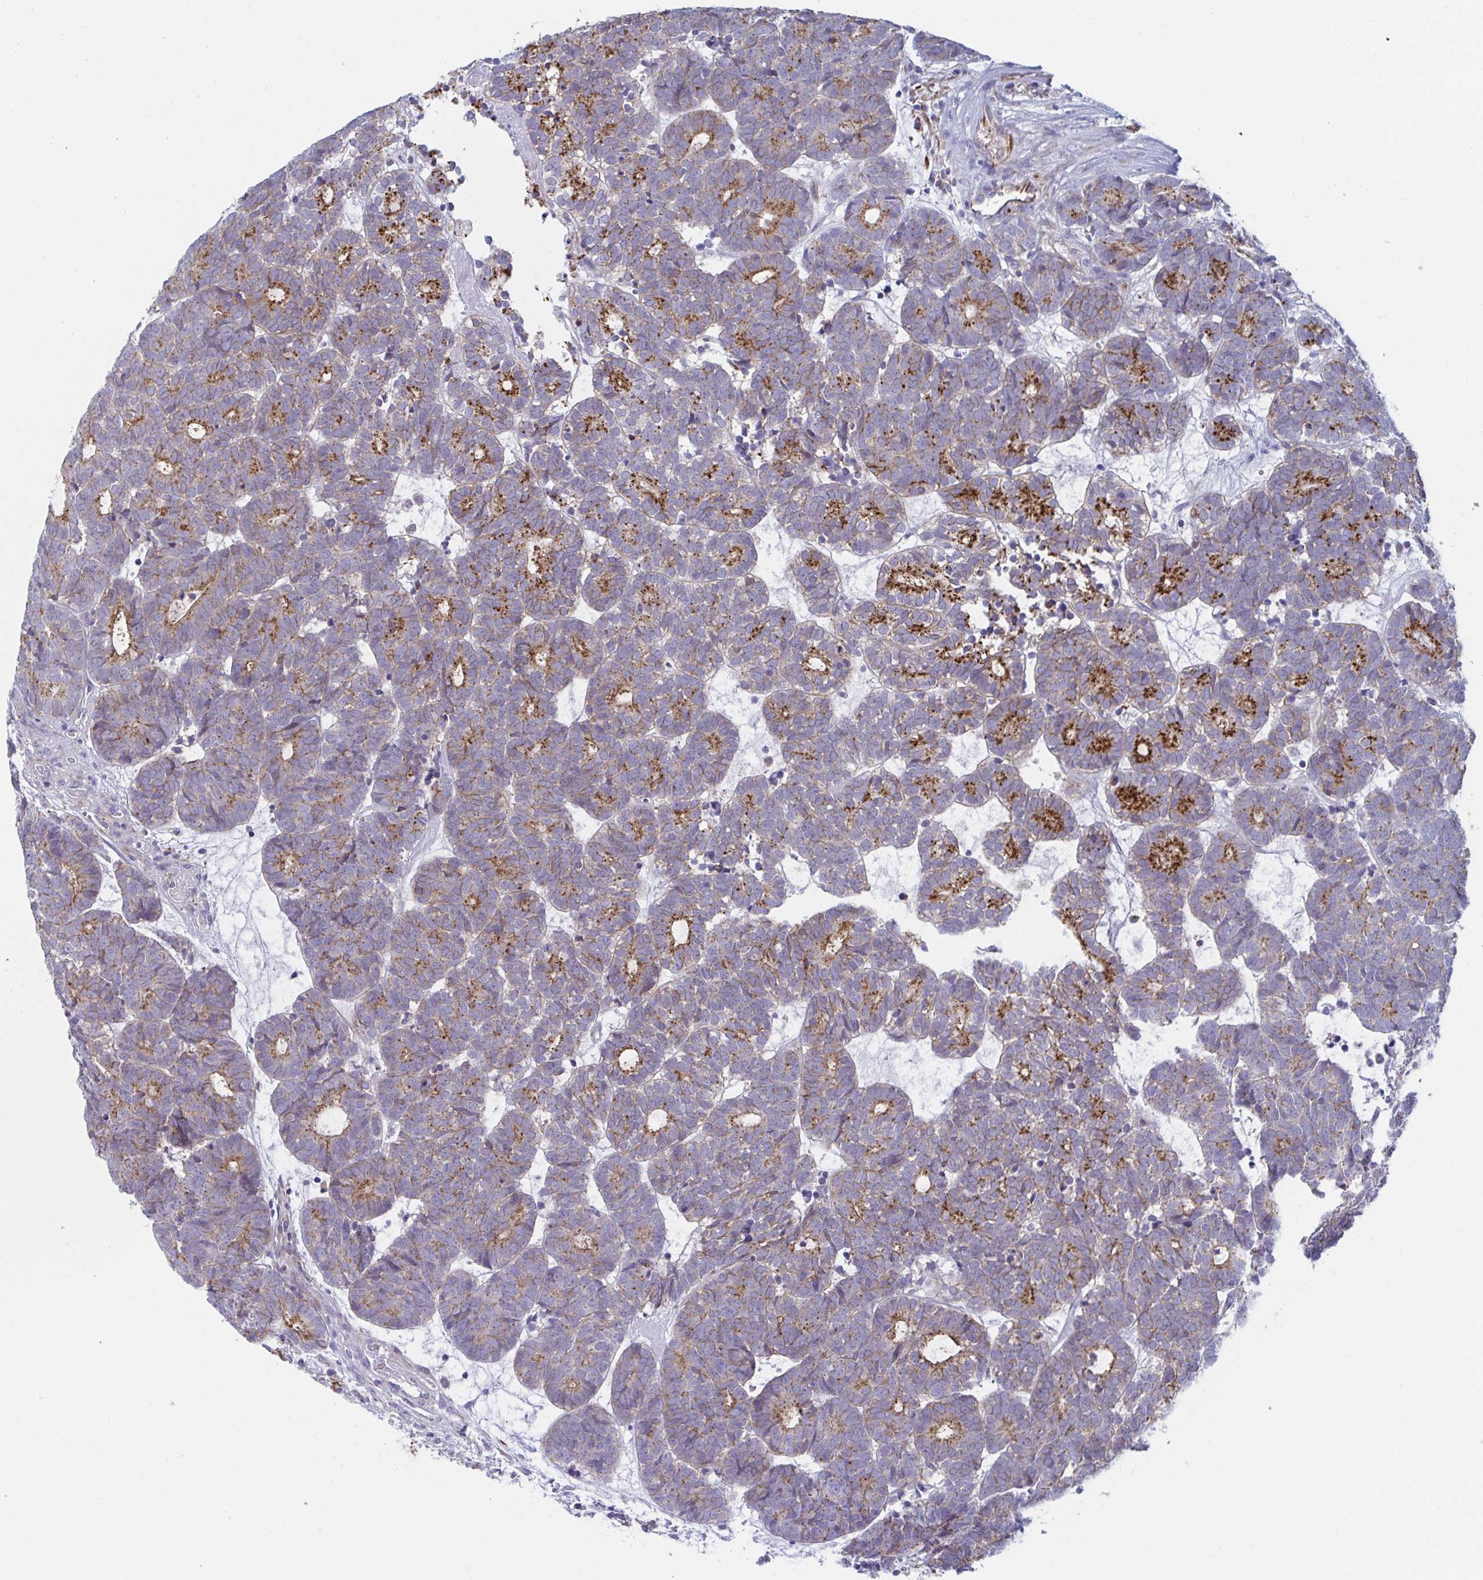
{"staining": {"intensity": "moderate", "quantity": "25%-75%", "location": "cytoplasmic/membranous"}, "tissue": "head and neck cancer", "cell_type": "Tumor cells", "image_type": "cancer", "snomed": [{"axis": "morphology", "description": "Adenocarcinoma, NOS"}, {"axis": "topography", "description": "Head-Neck"}], "caption": "A micrograph of human head and neck cancer (adenocarcinoma) stained for a protein displays moderate cytoplasmic/membranous brown staining in tumor cells. (Stains: DAB (3,3'-diaminobenzidine) in brown, nuclei in blue, Microscopy: brightfield microscopy at high magnification).", "gene": "SLC9A6", "patient": {"sex": "female", "age": 81}}